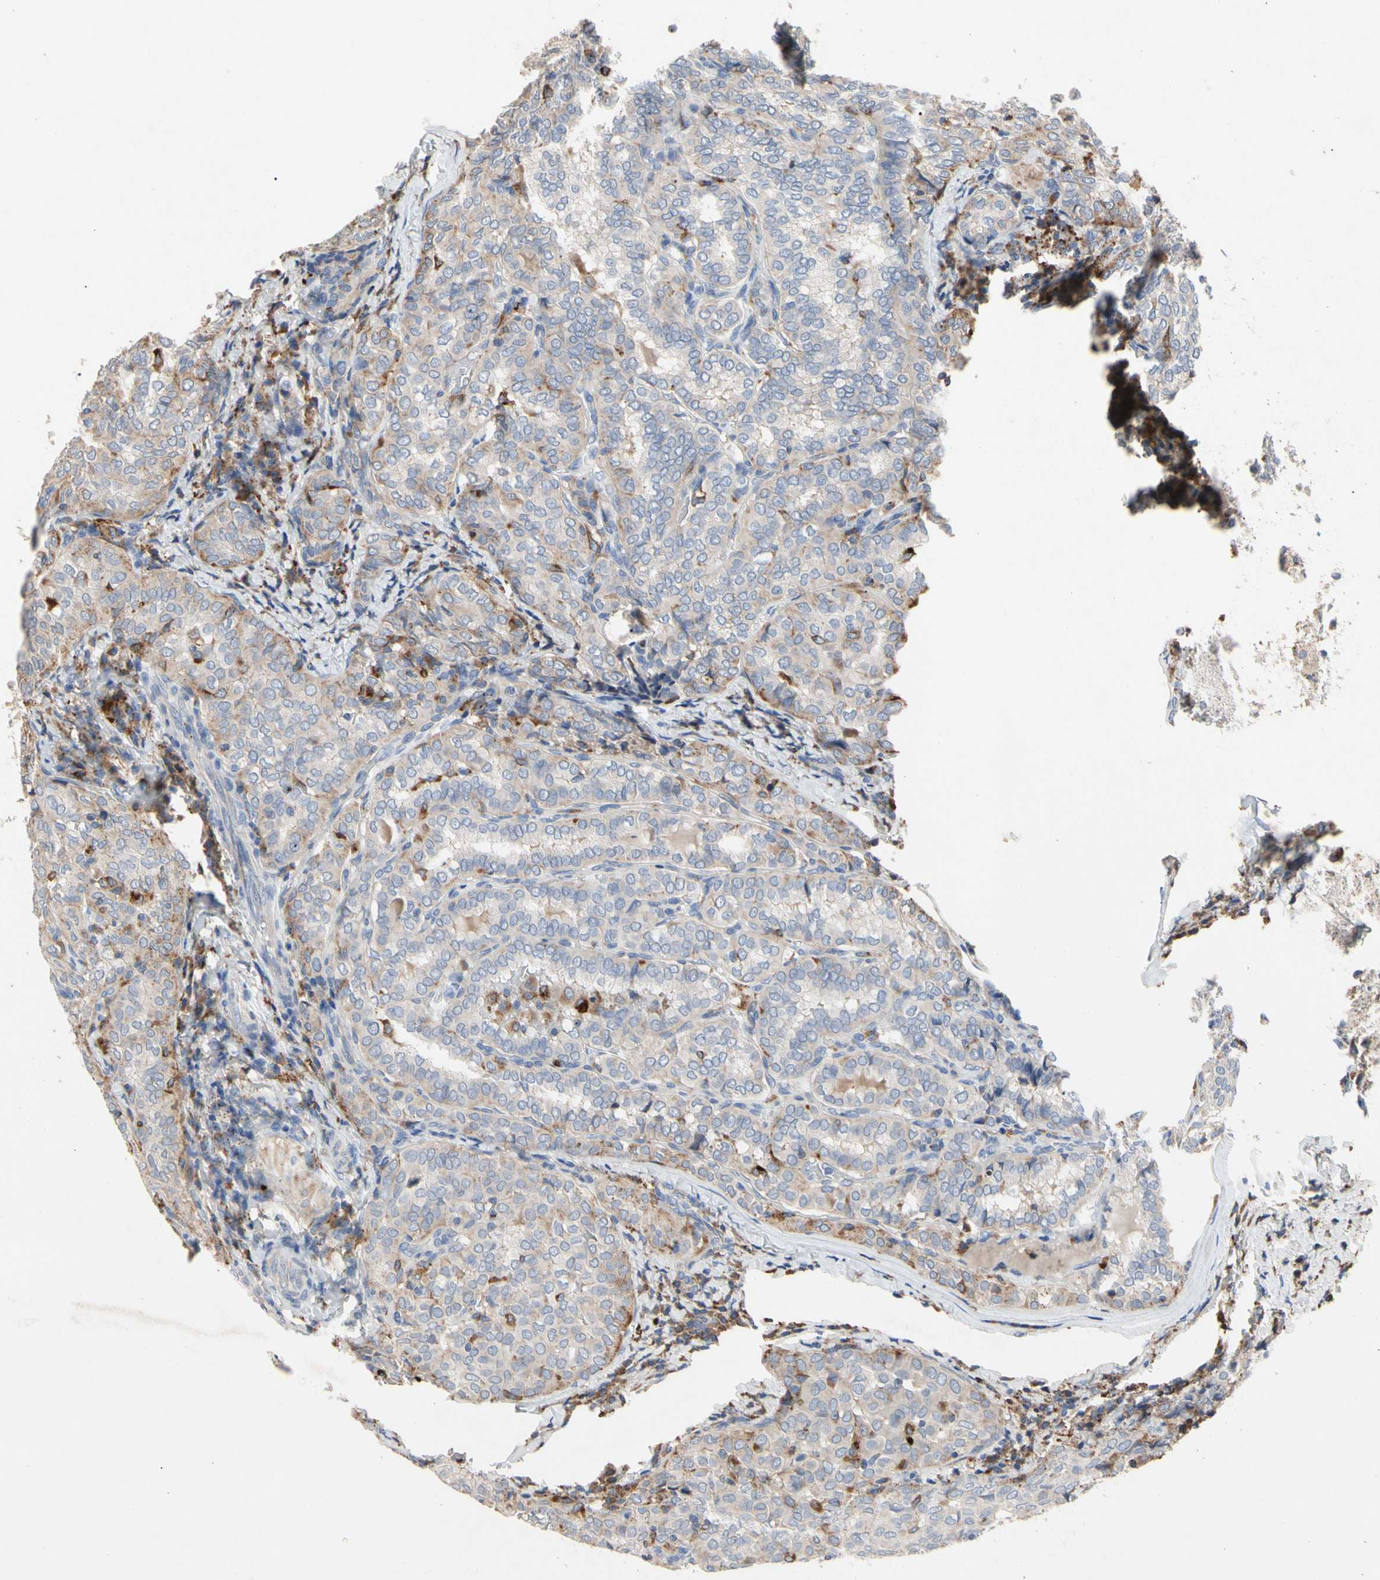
{"staining": {"intensity": "weak", "quantity": "<25%", "location": "cytoplasmic/membranous"}, "tissue": "thyroid cancer", "cell_type": "Tumor cells", "image_type": "cancer", "snomed": [{"axis": "morphology", "description": "Normal tissue, NOS"}, {"axis": "morphology", "description": "Papillary adenocarcinoma, NOS"}, {"axis": "topography", "description": "Thyroid gland"}], "caption": "Immunohistochemistry micrograph of human thyroid cancer stained for a protein (brown), which reveals no positivity in tumor cells.", "gene": "ADA2", "patient": {"sex": "female", "age": 30}}